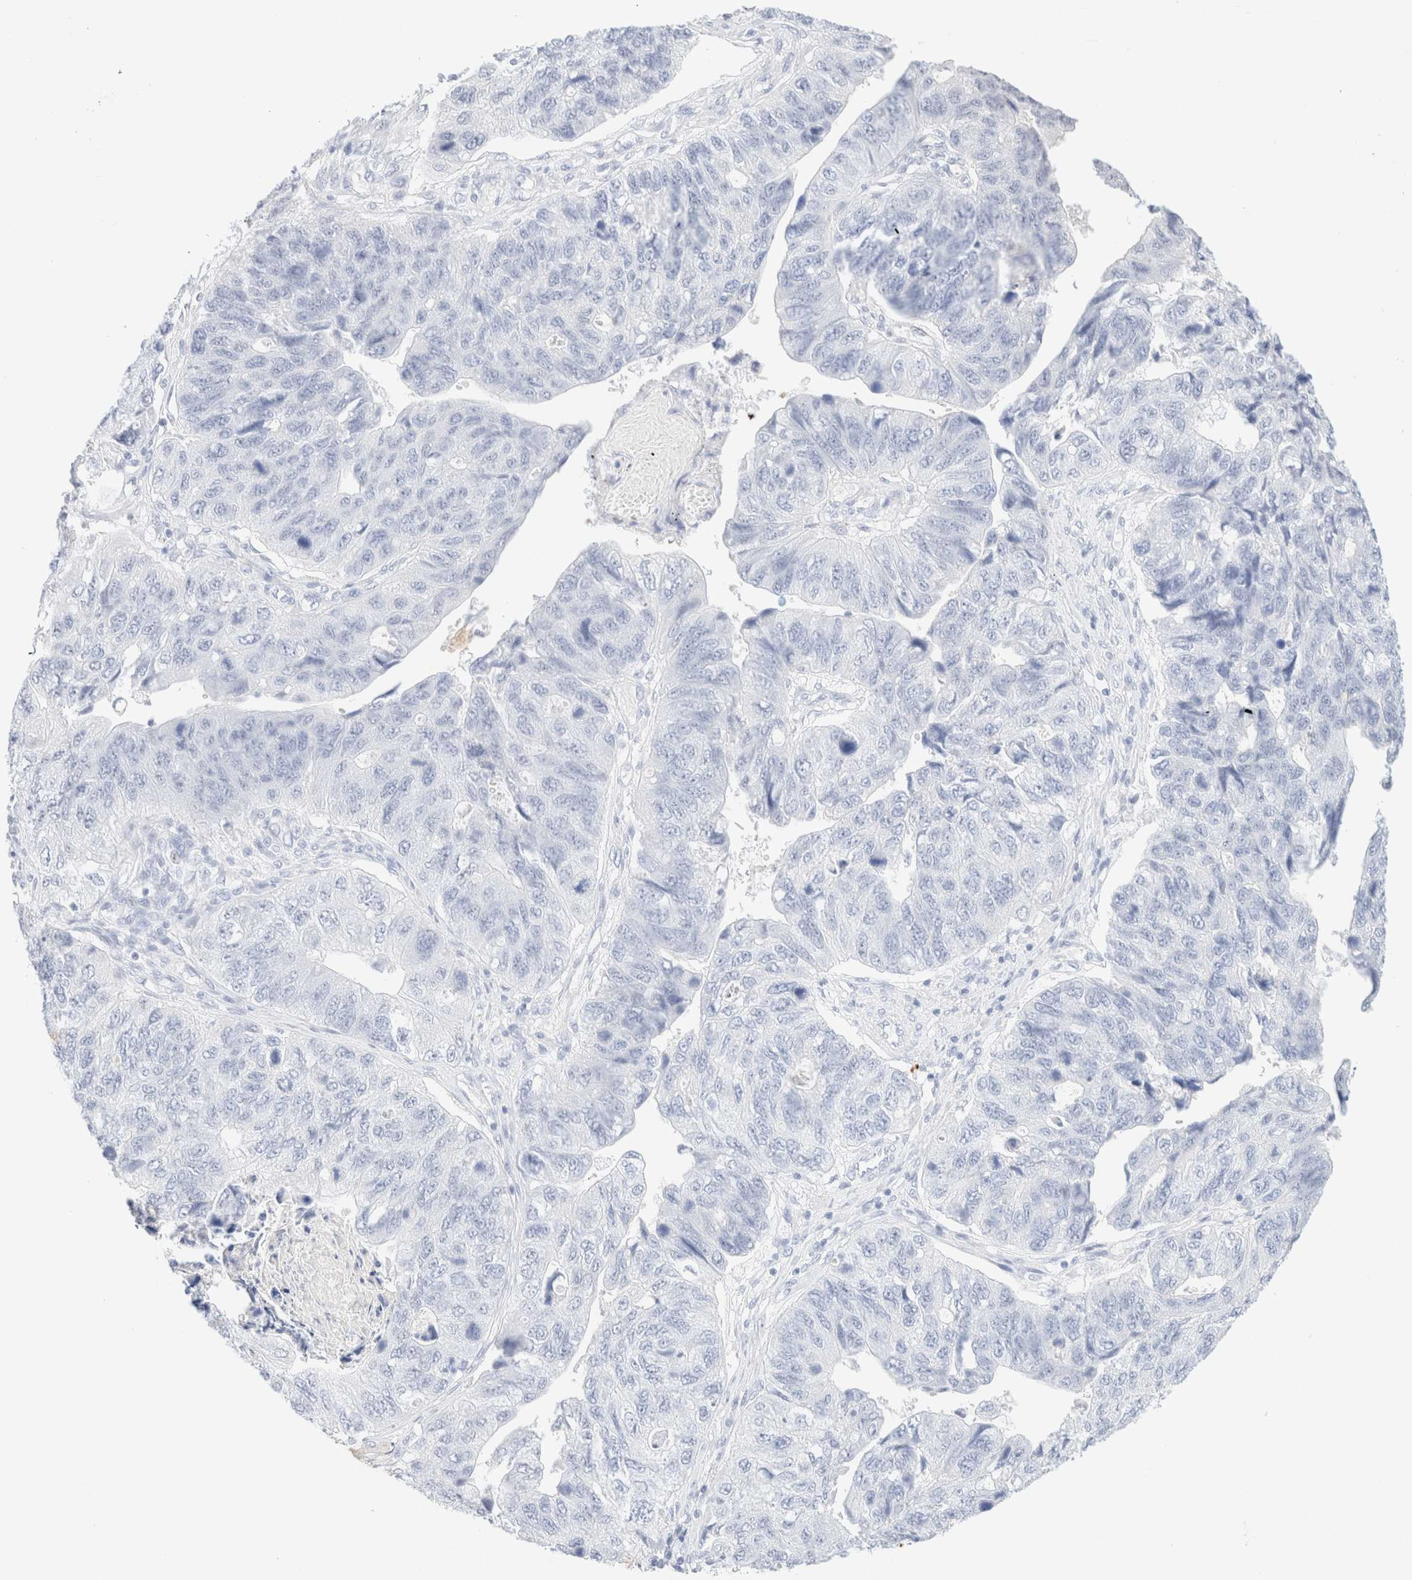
{"staining": {"intensity": "negative", "quantity": "none", "location": "none"}, "tissue": "stomach cancer", "cell_type": "Tumor cells", "image_type": "cancer", "snomed": [{"axis": "morphology", "description": "Adenocarcinoma, NOS"}, {"axis": "topography", "description": "Stomach"}], "caption": "High power microscopy image of an IHC photomicrograph of adenocarcinoma (stomach), revealing no significant staining in tumor cells.", "gene": "KRT15", "patient": {"sex": "male", "age": 59}}